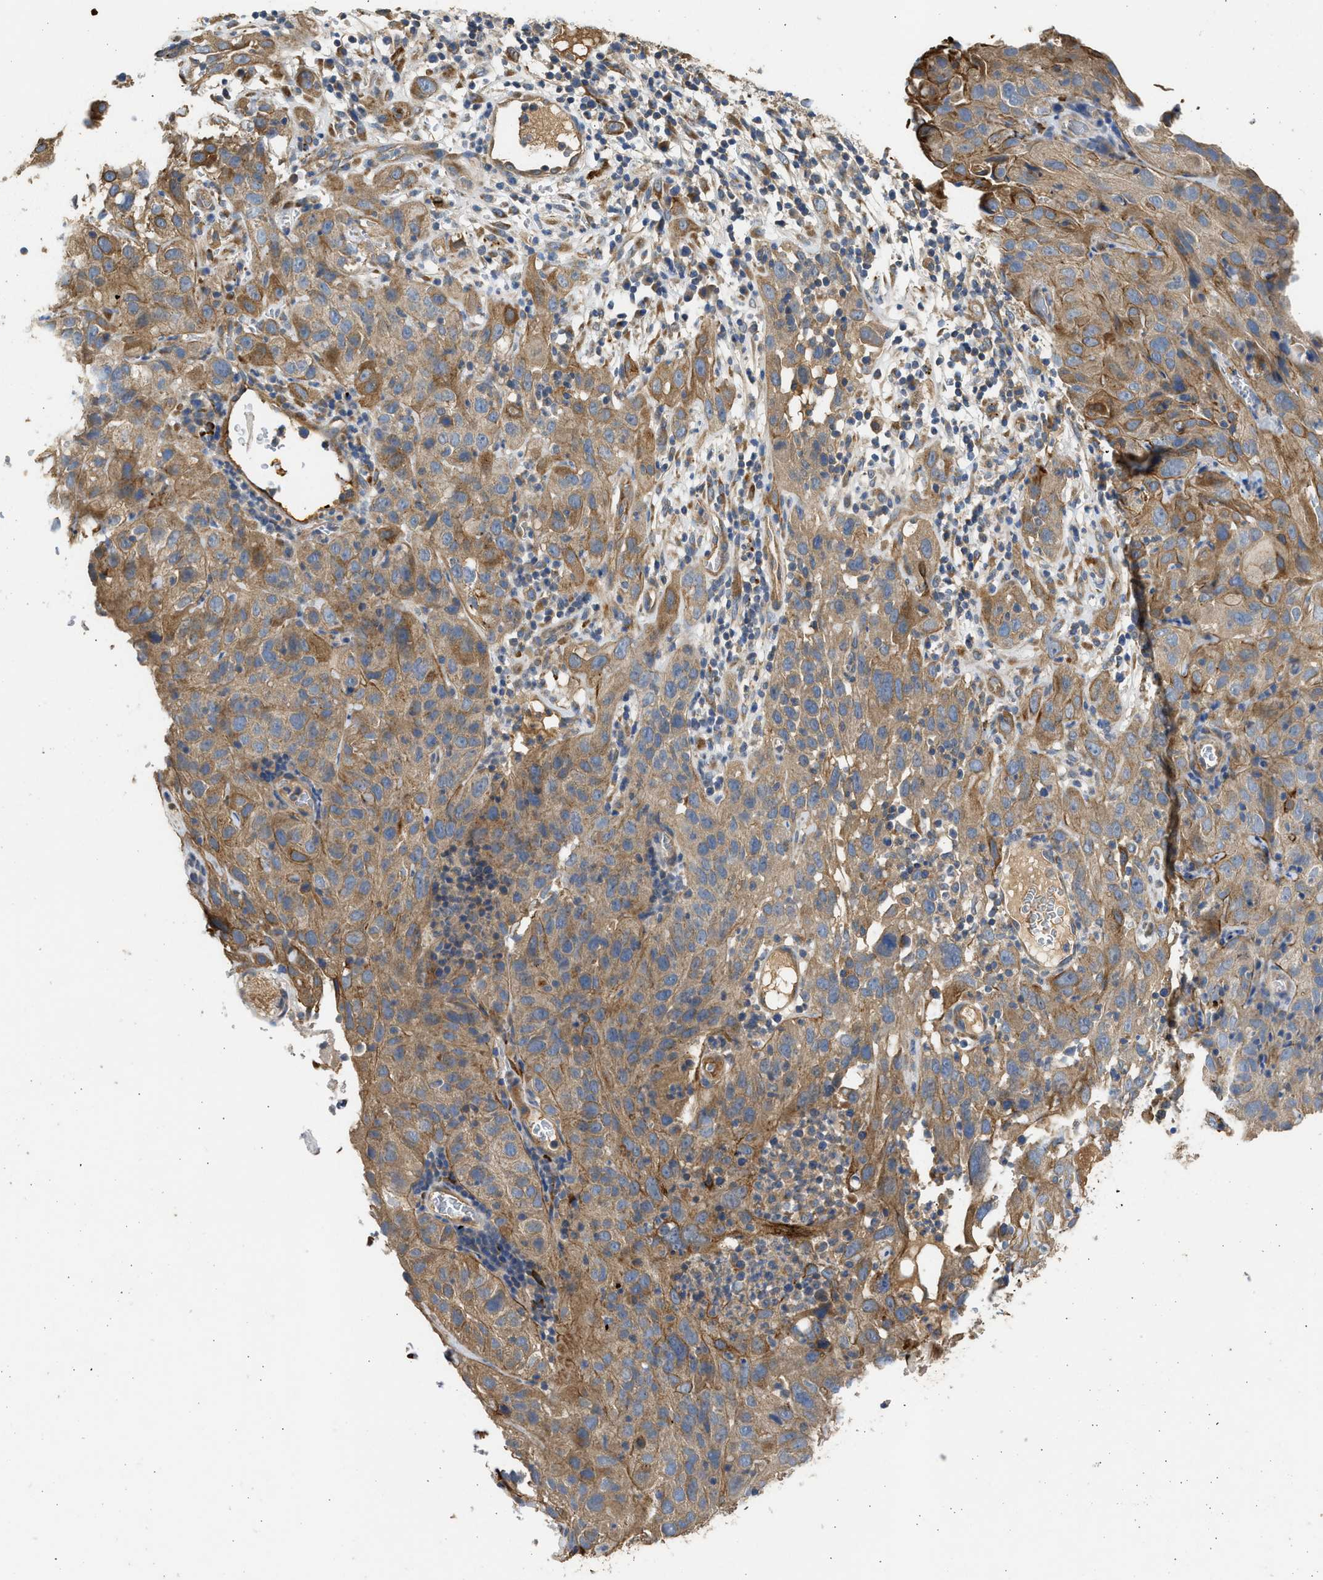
{"staining": {"intensity": "moderate", "quantity": ">75%", "location": "cytoplasmic/membranous"}, "tissue": "cervical cancer", "cell_type": "Tumor cells", "image_type": "cancer", "snomed": [{"axis": "morphology", "description": "Squamous cell carcinoma, NOS"}, {"axis": "topography", "description": "Cervix"}], "caption": "A photomicrograph of human cervical cancer (squamous cell carcinoma) stained for a protein displays moderate cytoplasmic/membranous brown staining in tumor cells.", "gene": "CSRNP2", "patient": {"sex": "female", "age": 32}}